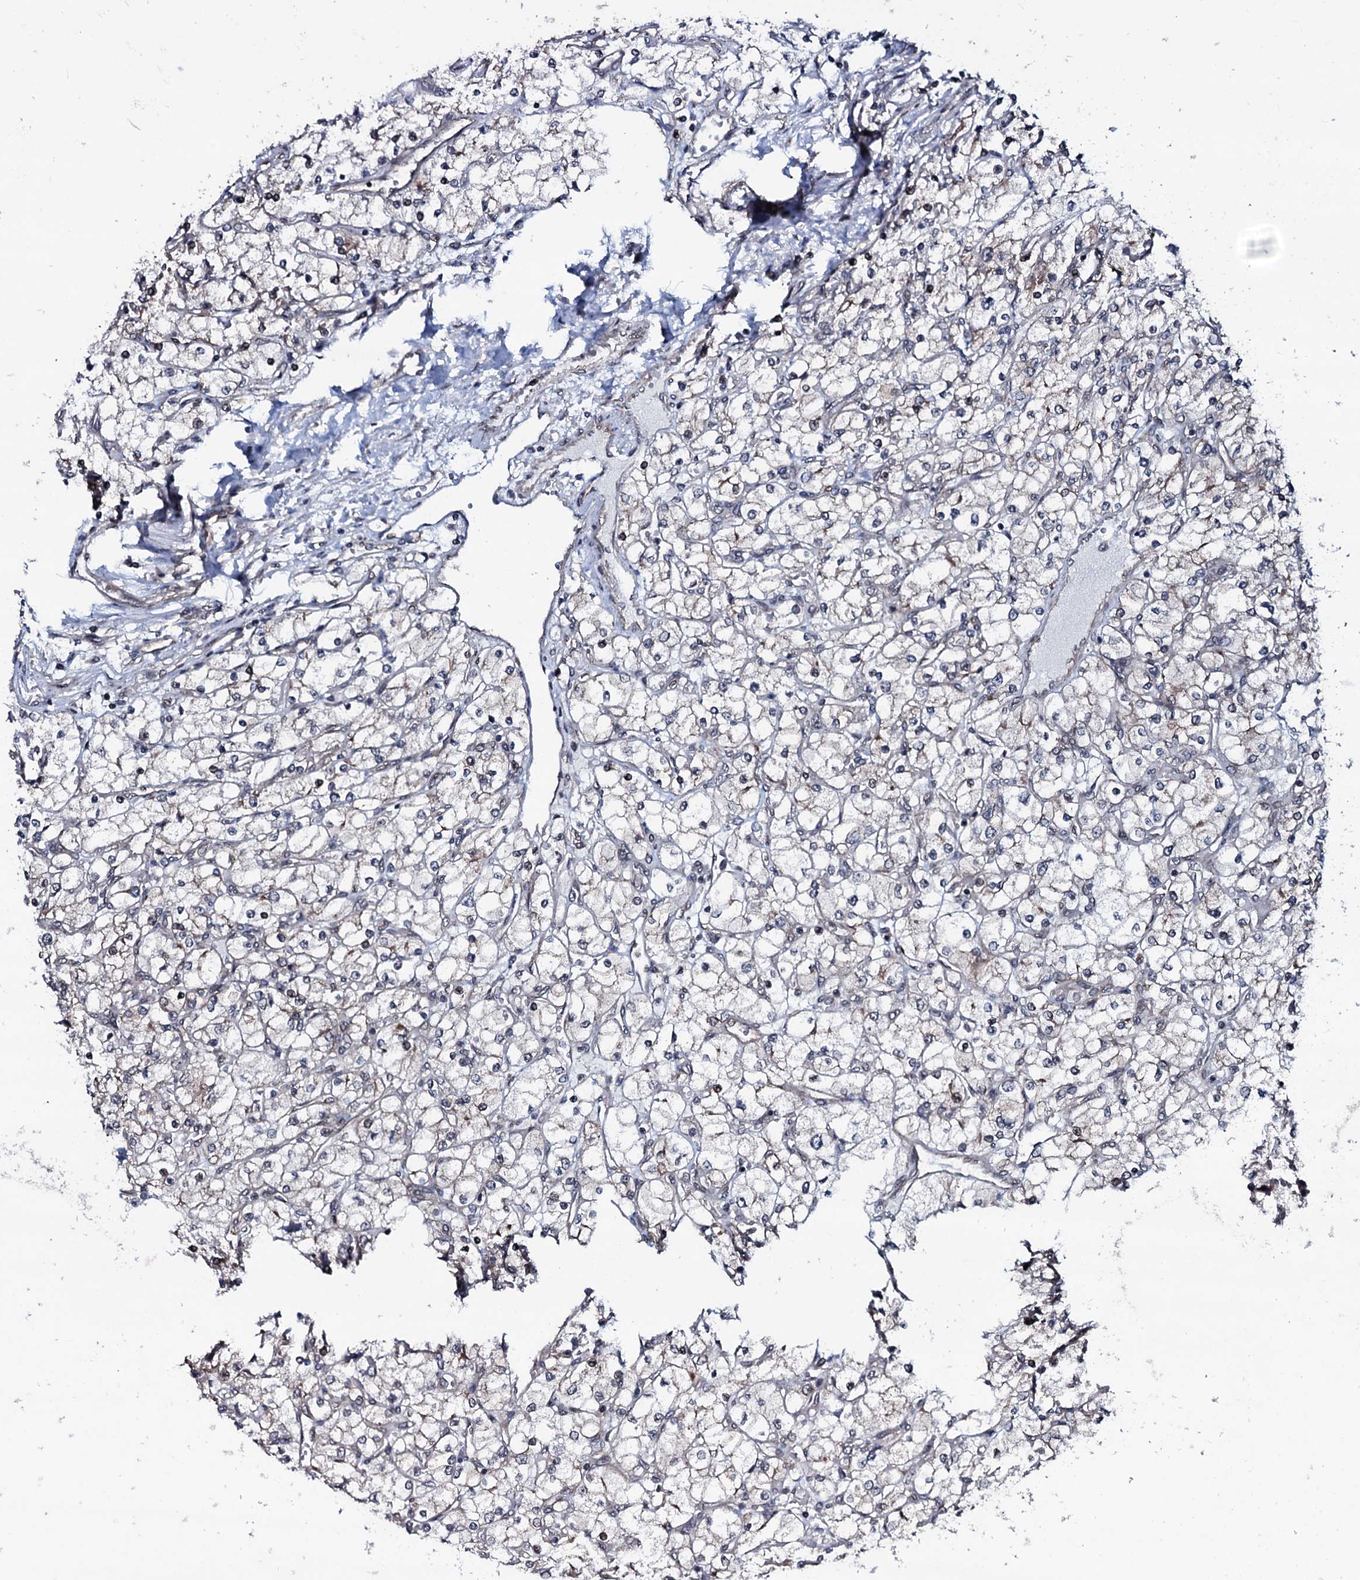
{"staining": {"intensity": "negative", "quantity": "none", "location": "none"}, "tissue": "renal cancer", "cell_type": "Tumor cells", "image_type": "cancer", "snomed": [{"axis": "morphology", "description": "Adenocarcinoma, NOS"}, {"axis": "topography", "description": "Kidney"}], "caption": "The immunohistochemistry image has no significant expression in tumor cells of renal cancer tissue. (Stains: DAB immunohistochemistry with hematoxylin counter stain, Microscopy: brightfield microscopy at high magnification).", "gene": "OGFOD2", "patient": {"sex": "male", "age": 80}}